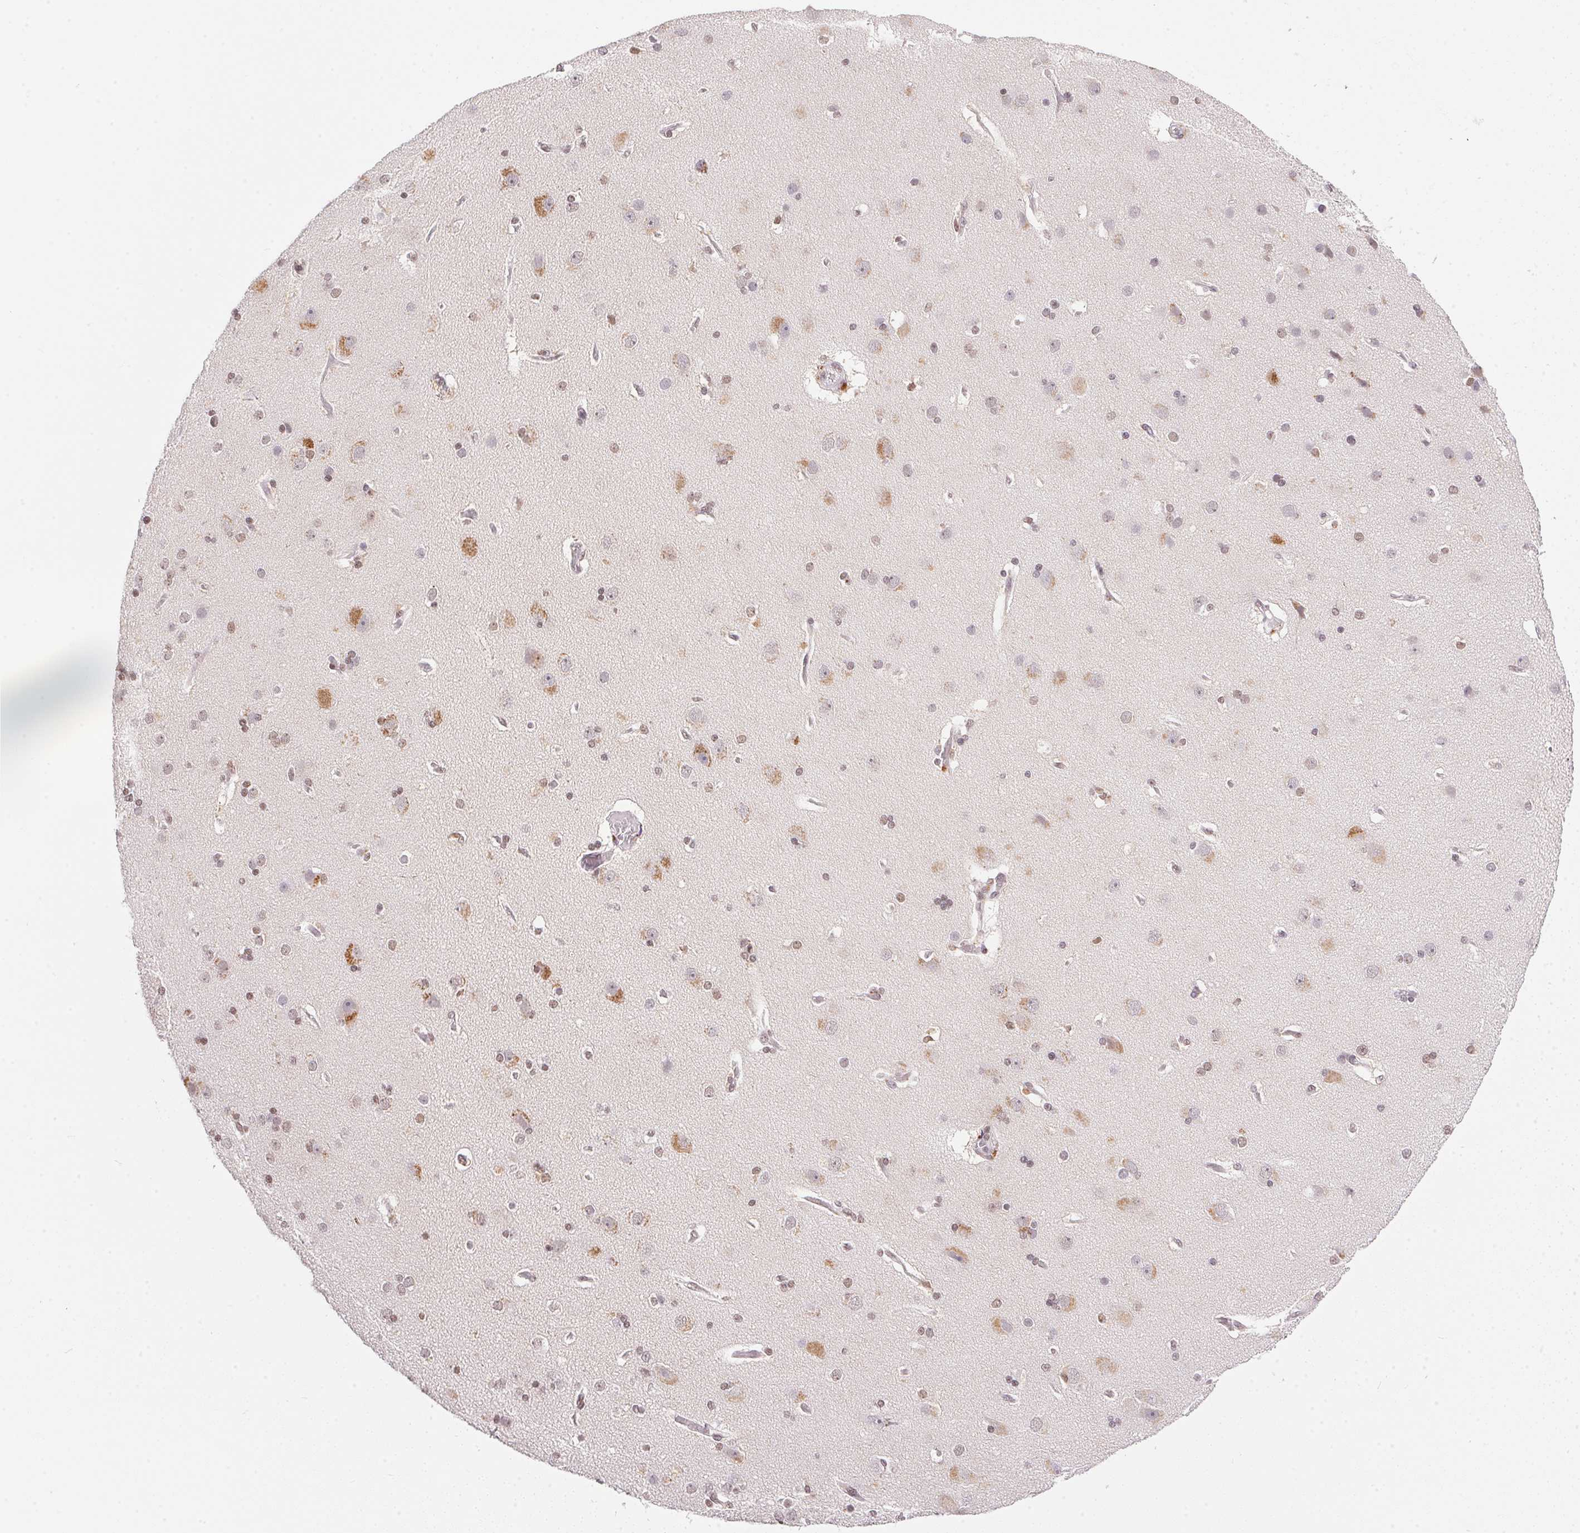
{"staining": {"intensity": "weak", "quantity": "25%-75%", "location": "nuclear"}, "tissue": "cerebral cortex", "cell_type": "Endothelial cells", "image_type": "normal", "snomed": [{"axis": "morphology", "description": "Normal tissue, NOS"}, {"axis": "morphology", "description": "Glioma, malignant, High grade"}, {"axis": "topography", "description": "Cerebral cortex"}], "caption": "Cerebral cortex stained with a brown dye demonstrates weak nuclear positive expression in about 25%-75% of endothelial cells.", "gene": "NFE2L1", "patient": {"sex": "male", "age": 71}}